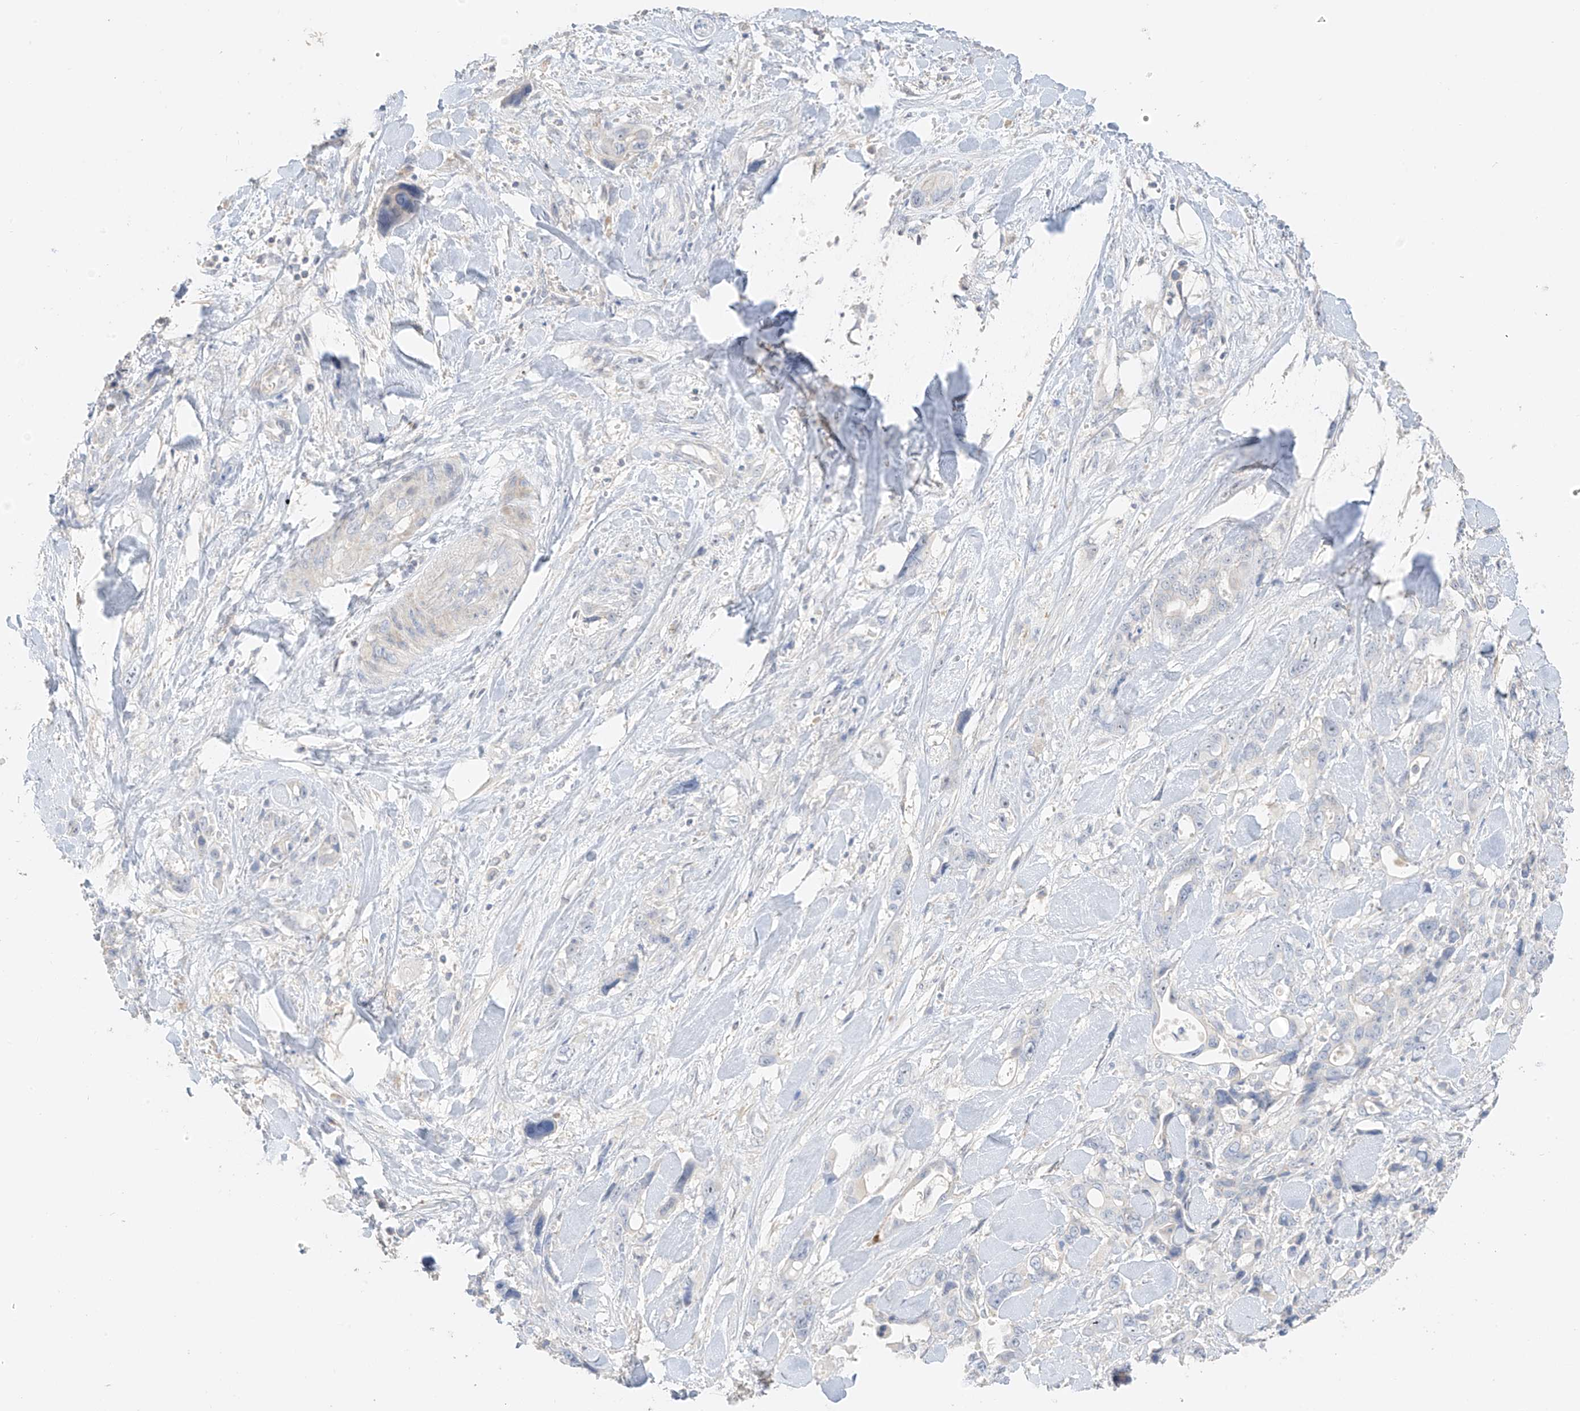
{"staining": {"intensity": "negative", "quantity": "none", "location": "none"}, "tissue": "pancreatic cancer", "cell_type": "Tumor cells", "image_type": "cancer", "snomed": [{"axis": "morphology", "description": "Adenocarcinoma, NOS"}, {"axis": "topography", "description": "Pancreas"}], "caption": "There is no significant positivity in tumor cells of pancreatic cancer.", "gene": "ZBTB41", "patient": {"sex": "male", "age": 46}}